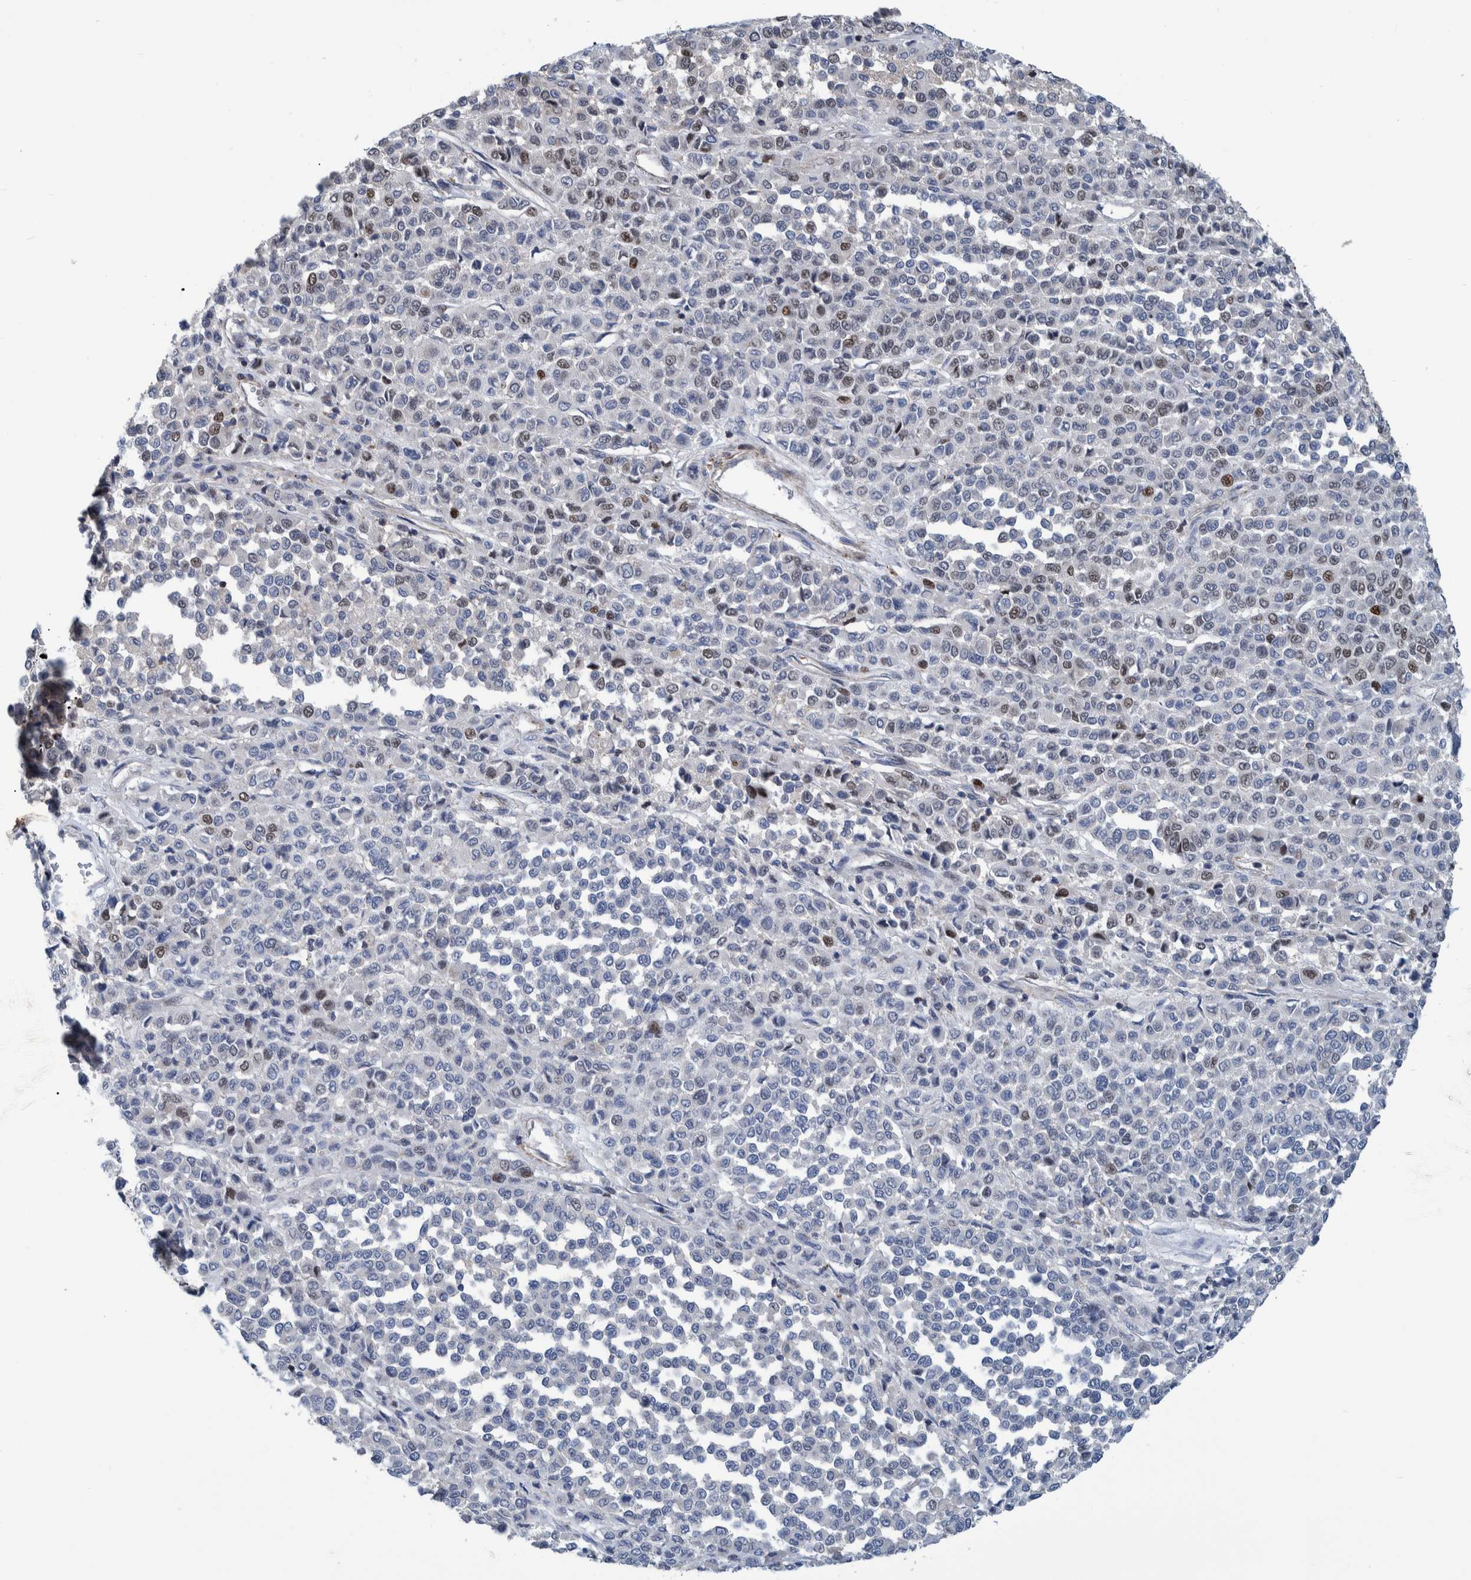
{"staining": {"intensity": "moderate", "quantity": "<25%", "location": "nuclear"}, "tissue": "melanoma", "cell_type": "Tumor cells", "image_type": "cancer", "snomed": [{"axis": "morphology", "description": "Malignant melanoma, Metastatic site"}, {"axis": "topography", "description": "Pancreas"}], "caption": "Tumor cells exhibit low levels of moderate nuclear positivity in about <25% of cells in human melanoma. (Stains: DAB in brown, nuclei in blue, Microscopy: brightfield microscopy at high magnification).", "gene": "MKS1", "patient": {"sex": "female", "age": 30}}